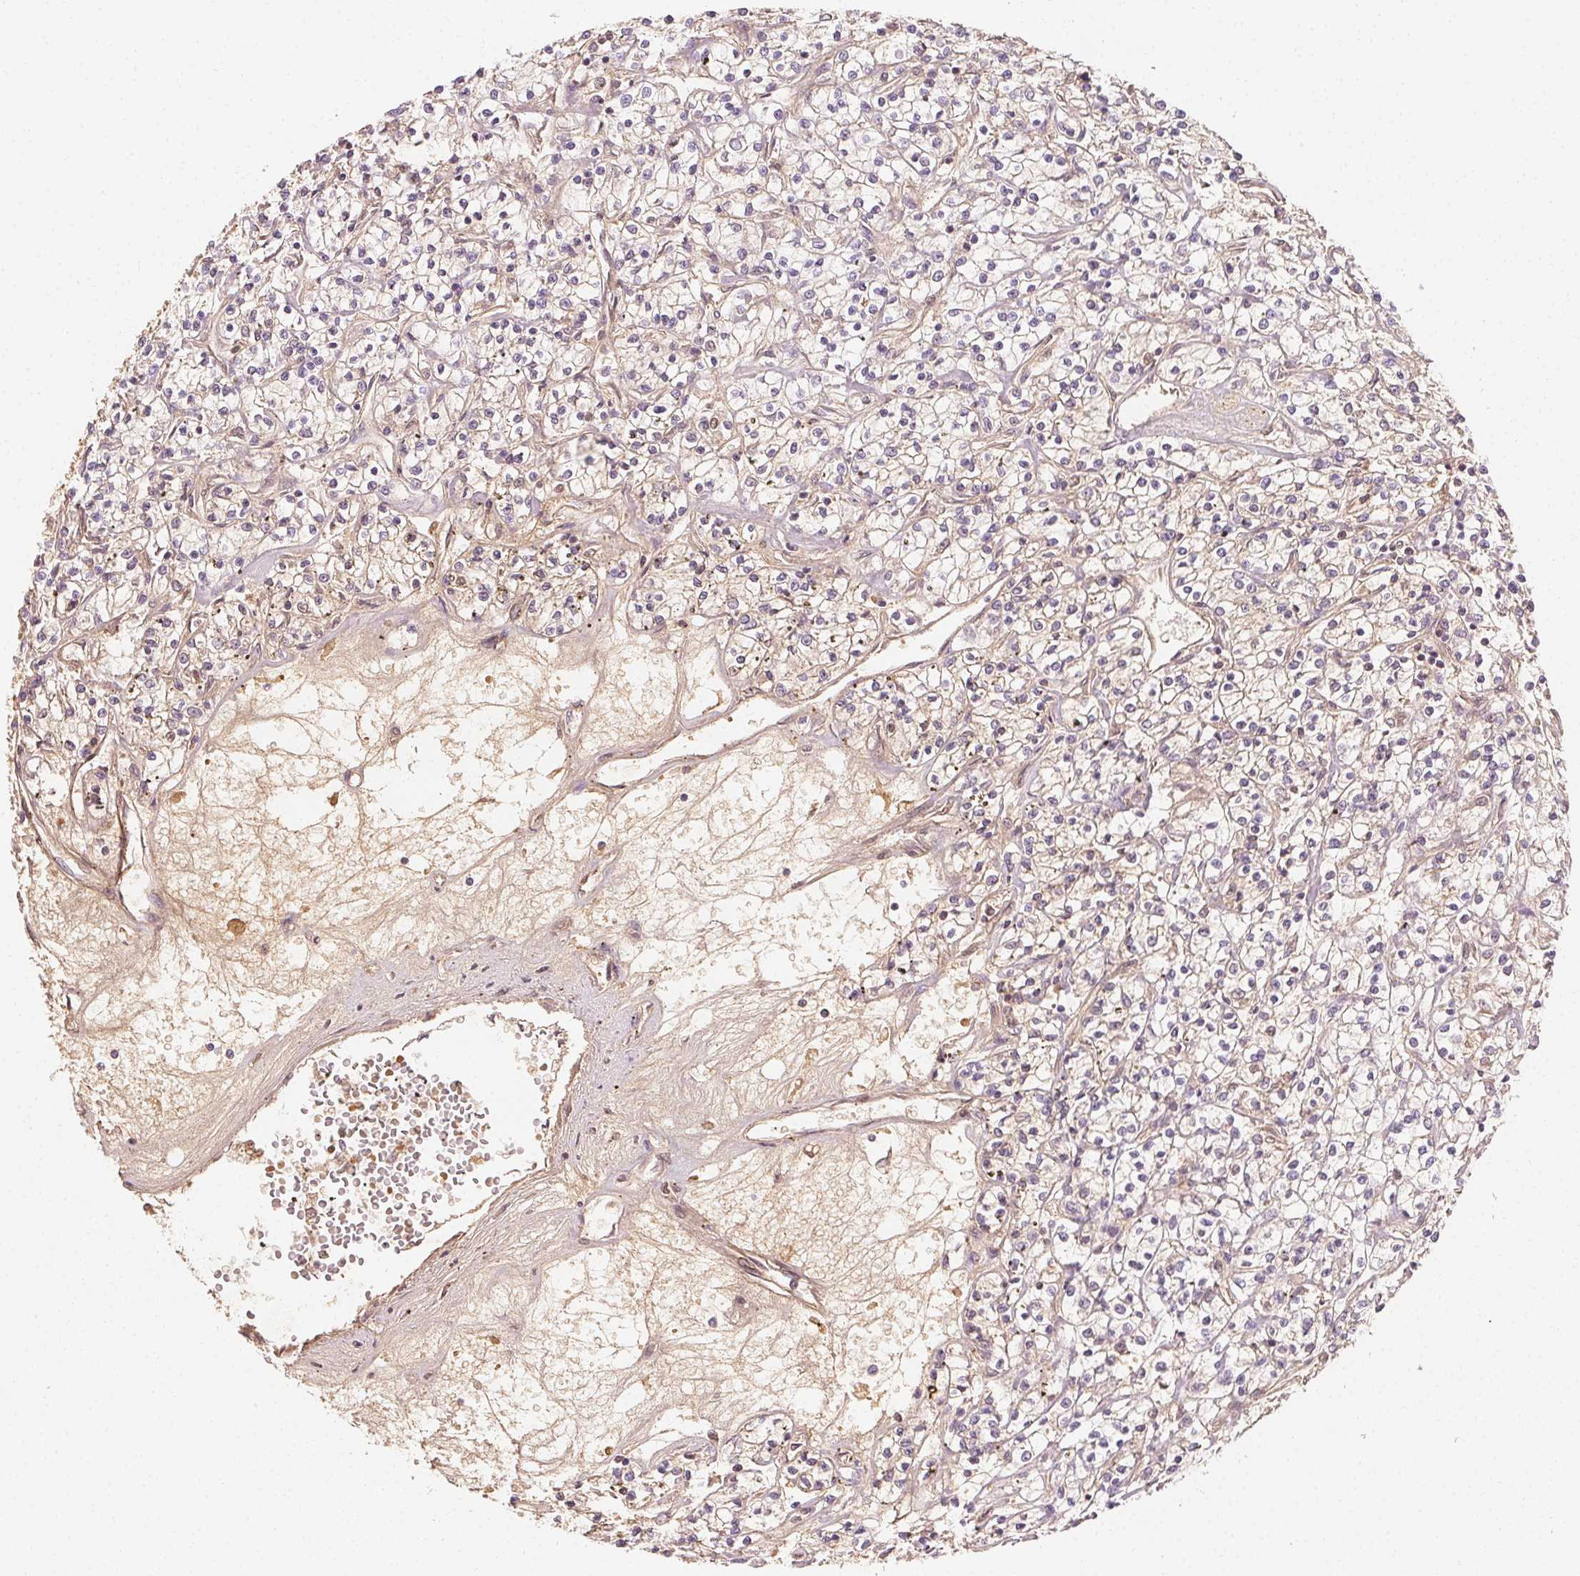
{"staining": {"intensity": "weak", "quantity": "25%-75%", "location": "cytoplasmic/membranous"}, "tissue": "renal cancer", "cell_type": "Tumor cells", "image_type": "cancer", "snomed": [{"axis": "morphology", "description": "Adenocarcinoma, NOS"}, {"axis": "topography", "description": "Kidney"}], "caption": "Renal cancer stained with a brown dye exhibits weak cytoplasmic/membranous positive positivity in about 25%-75% of tumor cells.", "gene": "AFM", "patient": {"sex": "female", "age": 59}}